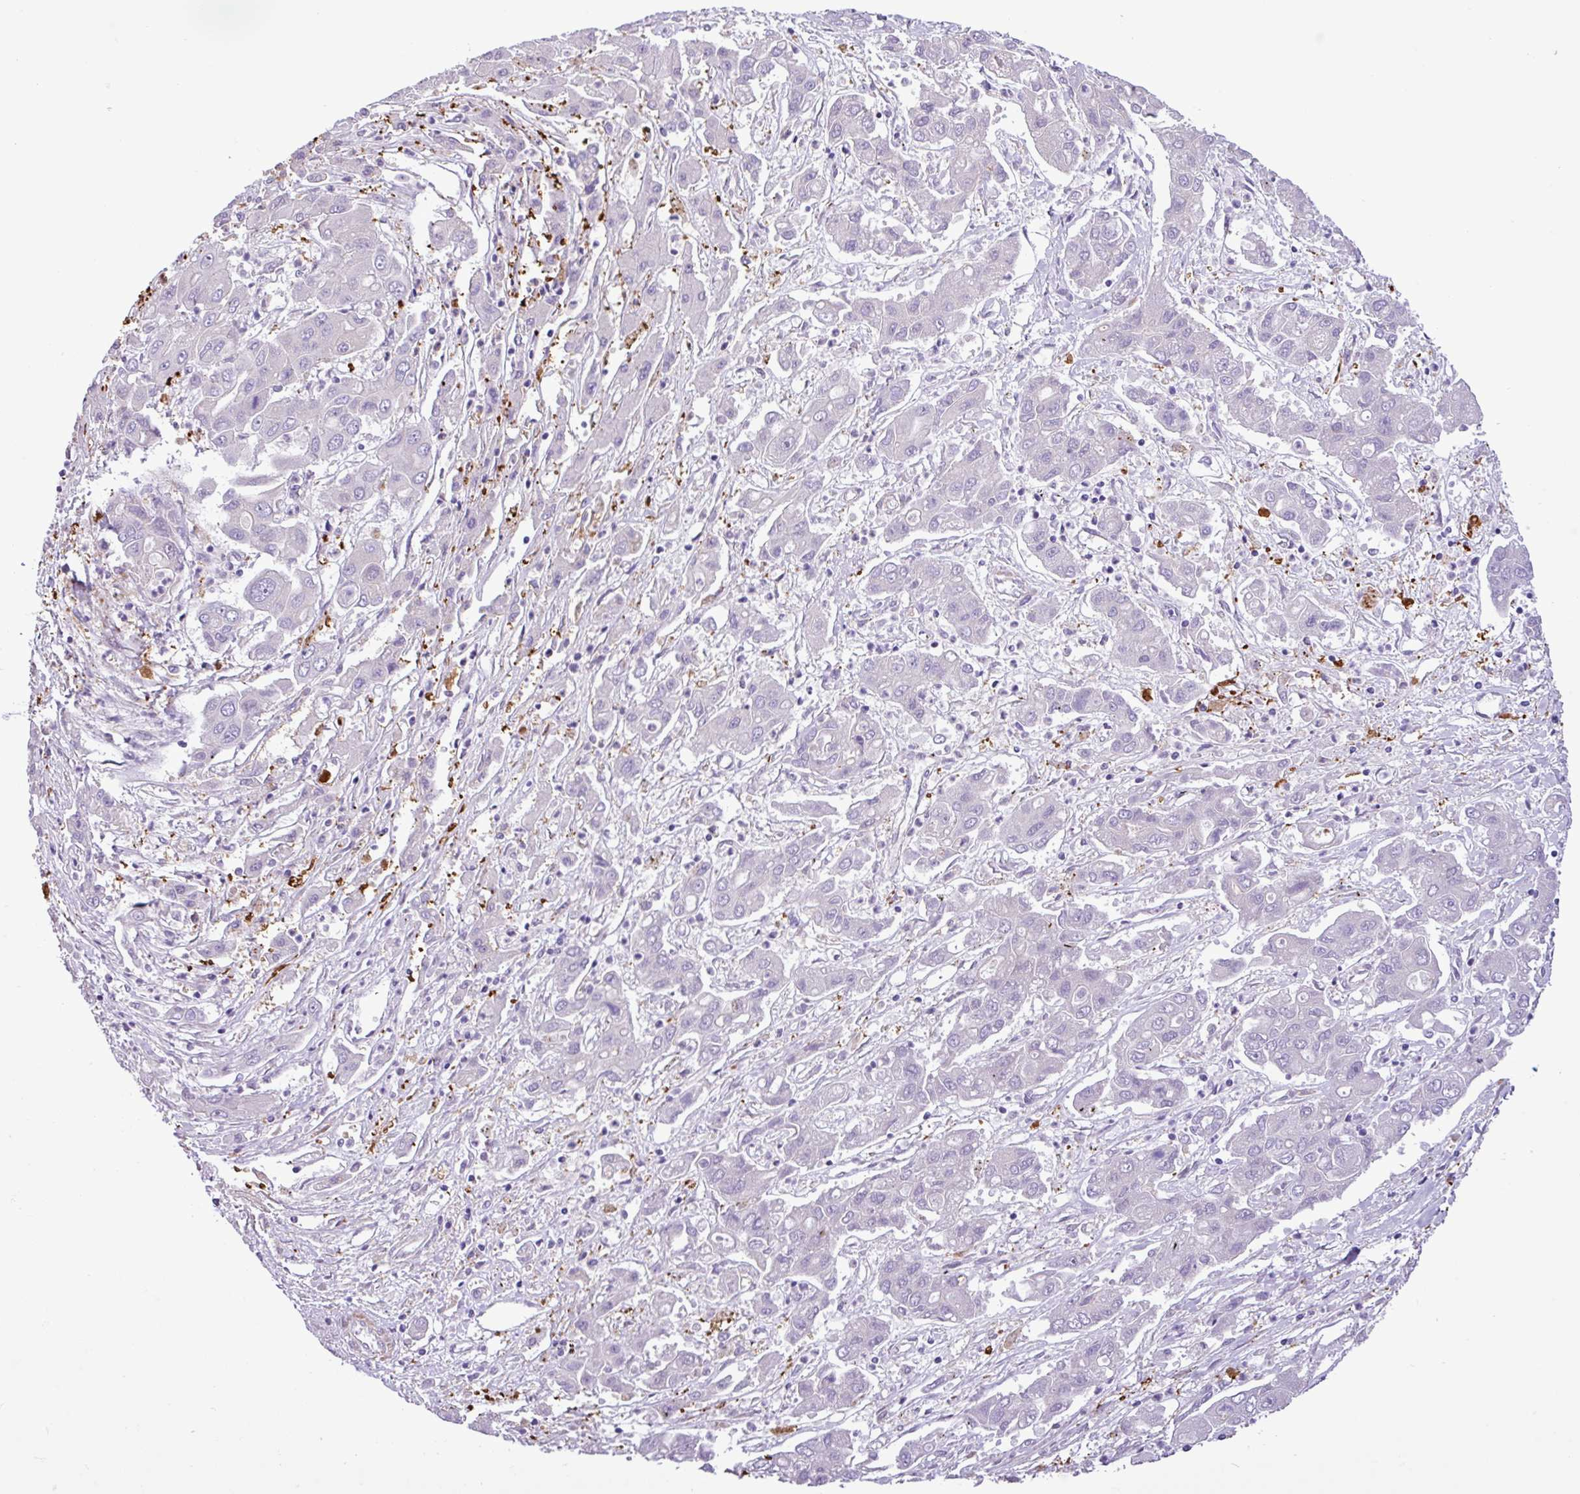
{"staining": {"intensity": "negative", "quantity": "none", "location": "none"}, "tissue": "liver cancer", "cell_type": "Tumor cells", "image_type": "cancer", "snomed": [{"axis": "morphology", "description": "Cholangiocarcinoma"}, {"axis": "topography", "description": "Liver"}], "caption": "Human liver cholangiocarcinoma stained for a protein using immunohistochemistry reveals no staining in tumor cells.", "gene": "C11orf91", "patient": {"sex": "male", "age": 67}}